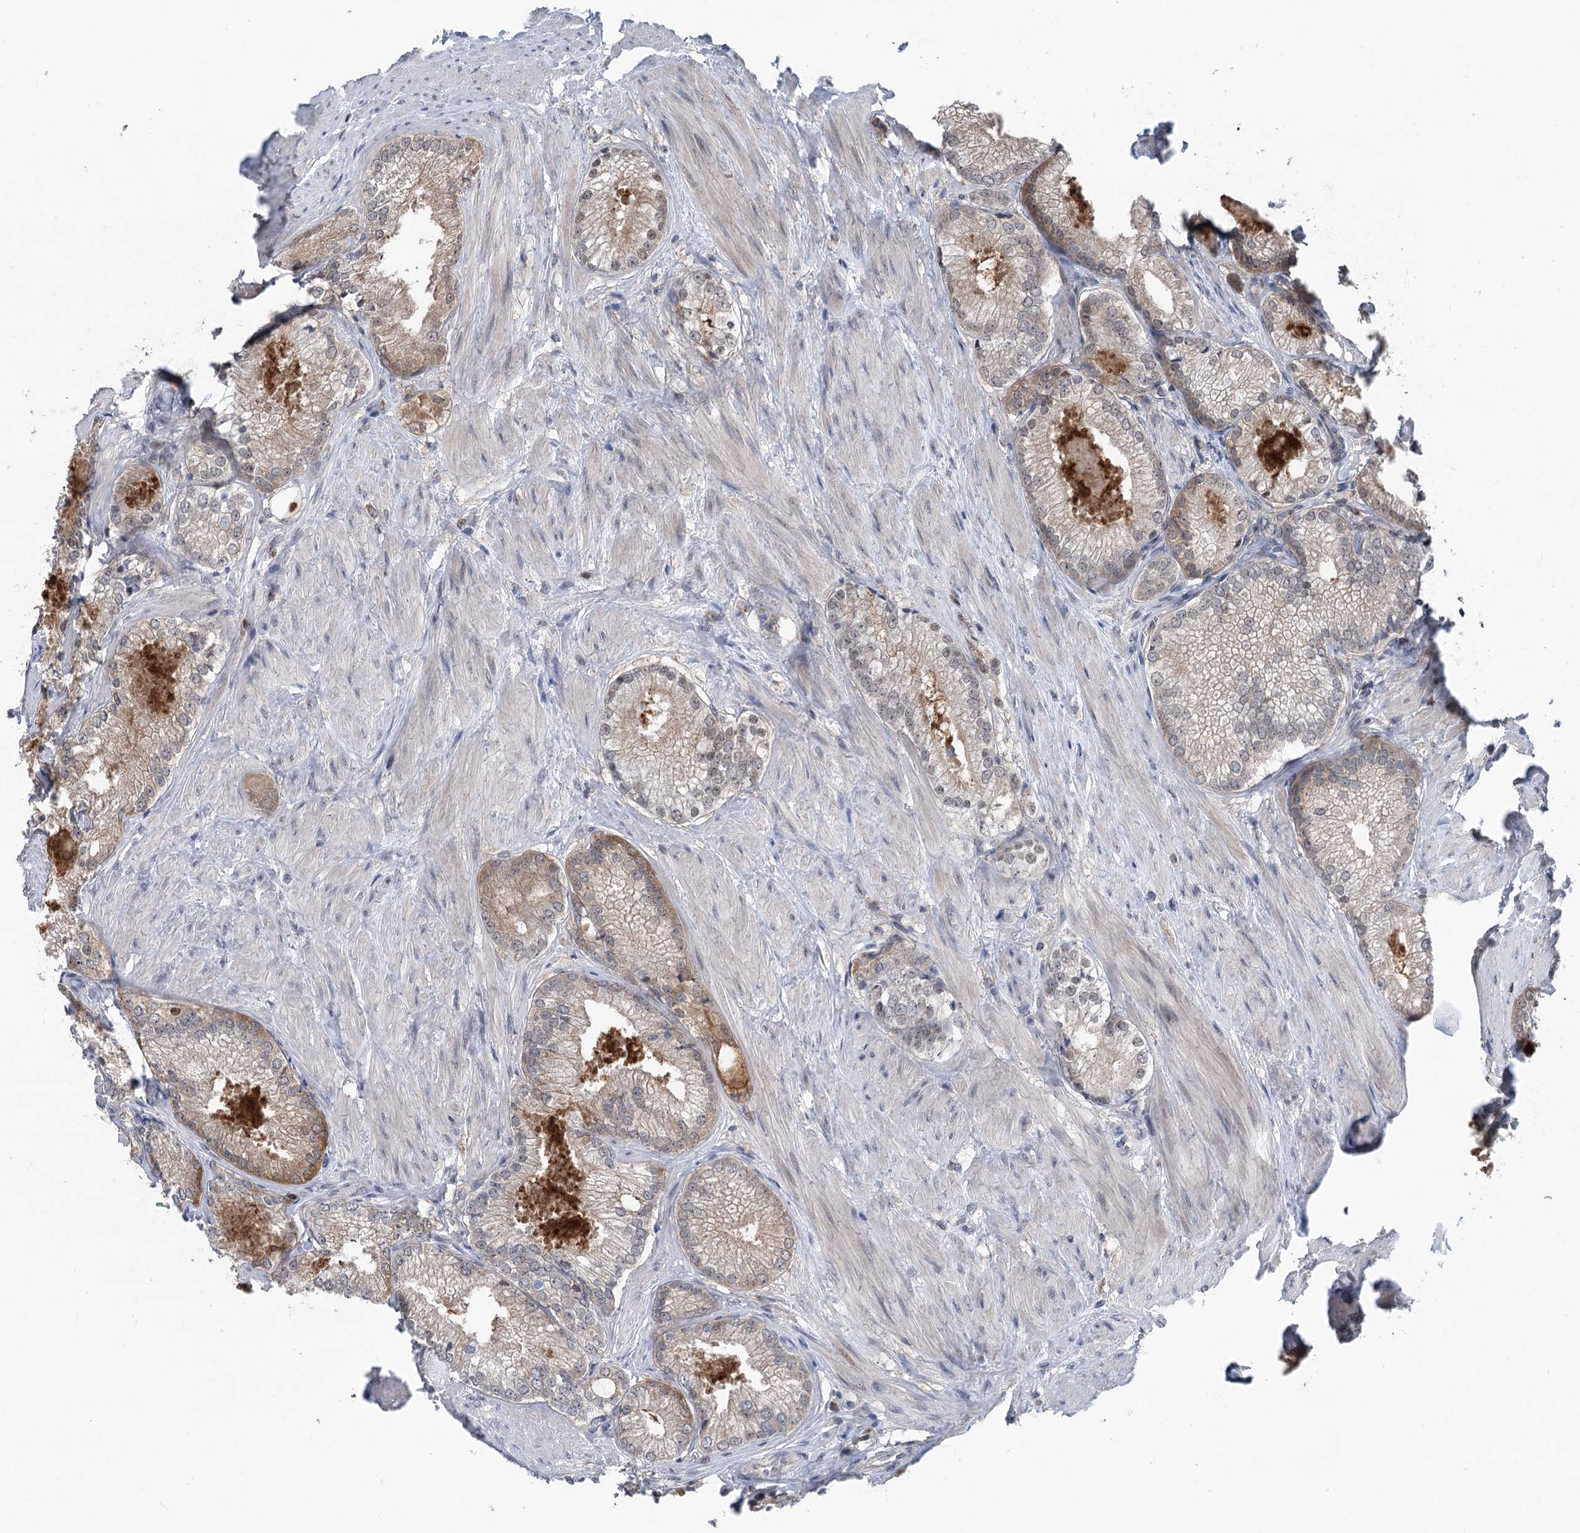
{"staining": {"intensity": "weak", "quantity": "<25%", "location": "cytoplasmic/membranous"}, "tissue": "prostate cancer", "cell_type": "Tumor cells", "image_type": "cancer", "snomed": [{"axis": "morphology", "description": "Adenocarcinoma, High grade"}, {"axis": "topography", "description": "Prostate"}], "caption": "This is a histopathology image of IHC staining of prostate cancer (high-grade adenocarcinoma), which shows no staining in tumor cells.", "gene": "CCSER2", "patient": {"sex": "male", "age": 66}}